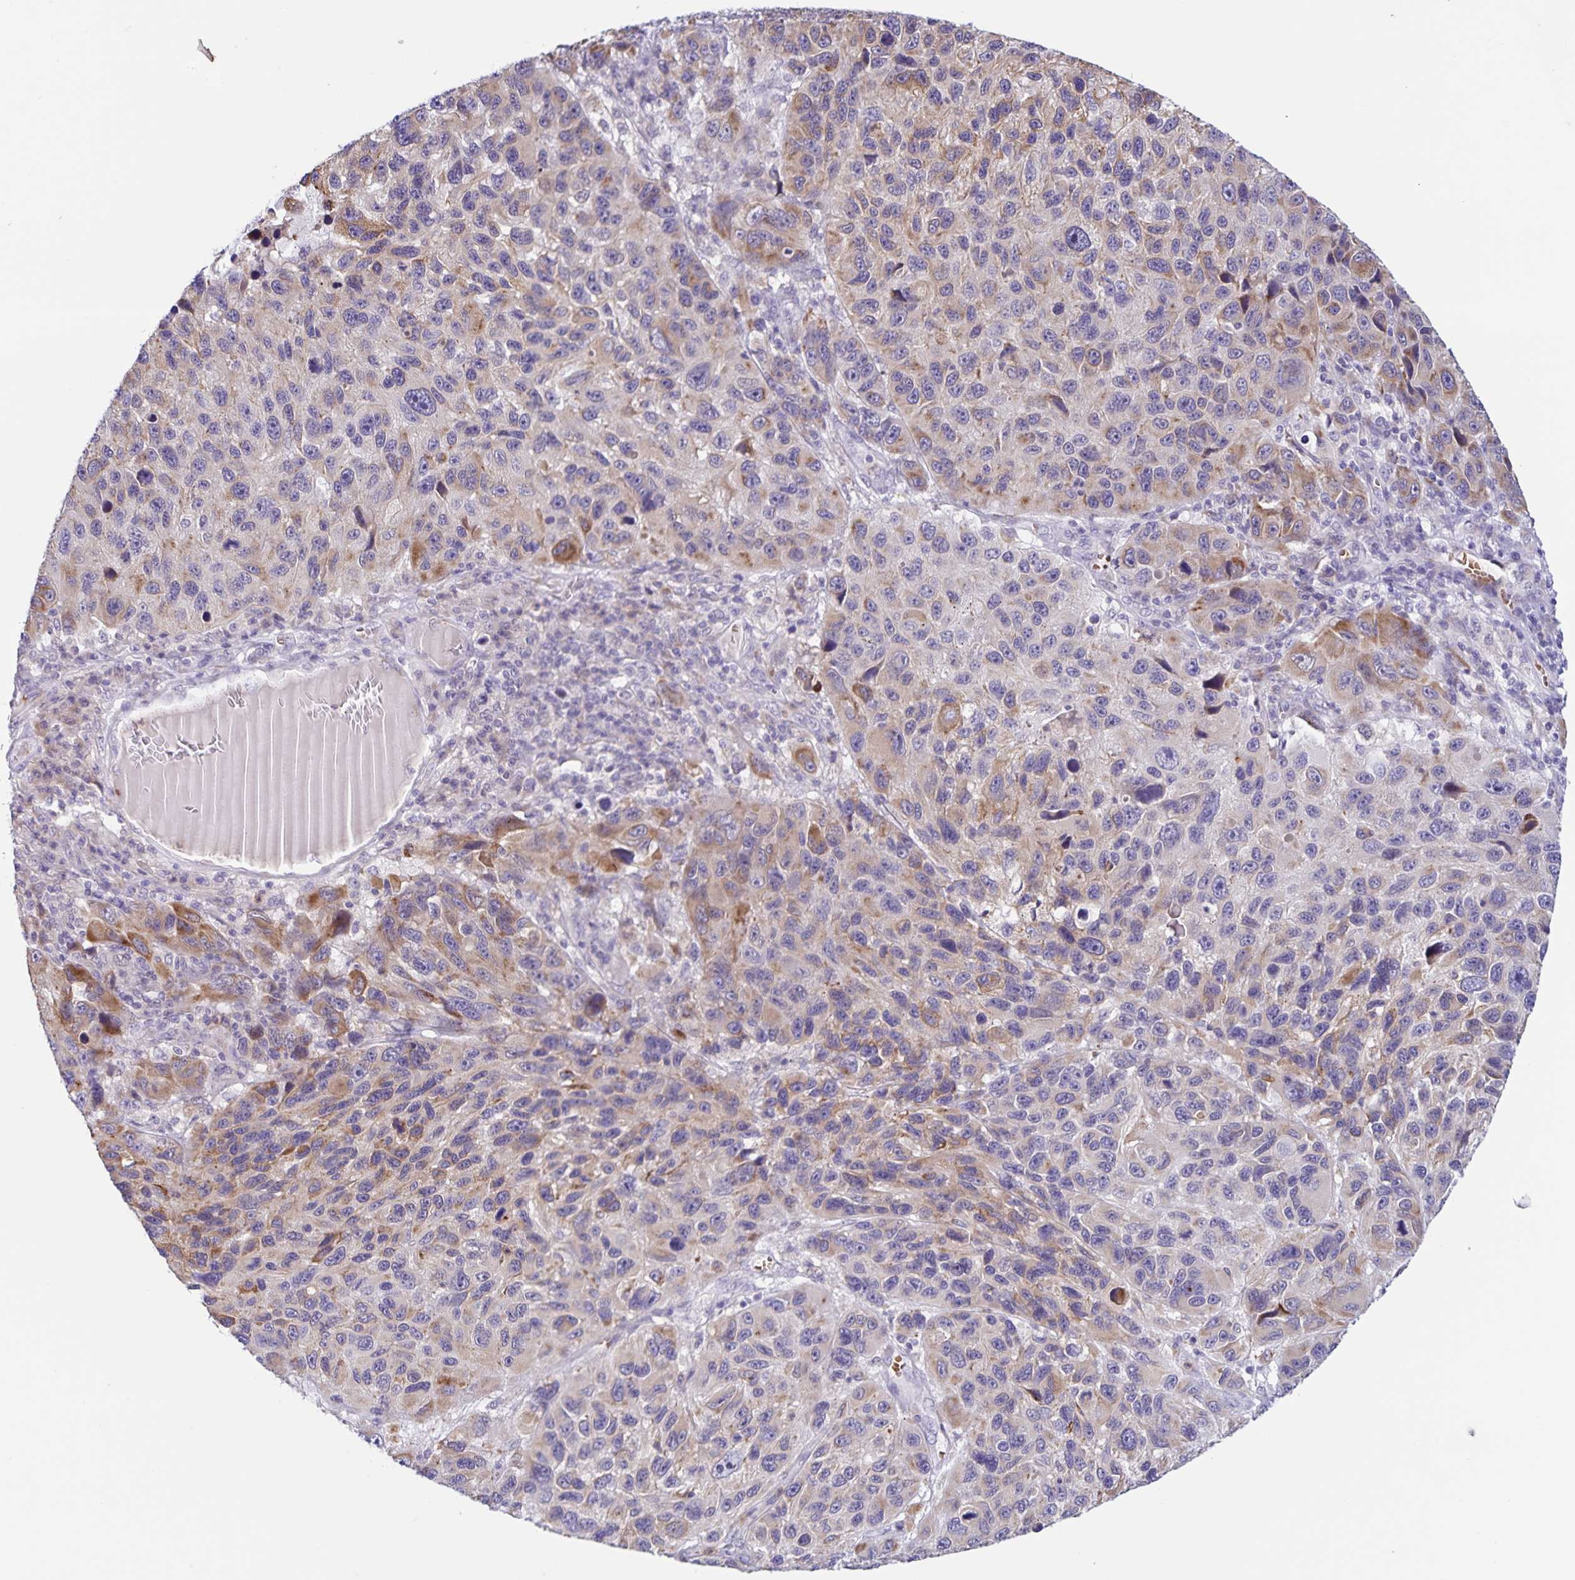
{"staining": {"intensity": "weak", "quantity": "25%-75%", "location": "cytoplasmic/membranous"}, "tissue": "melanoma", "cell_type": "Tumor cells", "image_type": "cancer", "snomed": [{"axis": "morphology", "description": "Malignant melanoma, NOS"}, {"axis": "topography", "description": "Skin"}], "caption": "The histopathology image demonstrates staining of malignant melanoma, revealing weak cytoplasmic/membranous protein staining (brown color) within tumor cells.", "gene": "STPG4", "patient": {"sex": "male", "age": 53}}